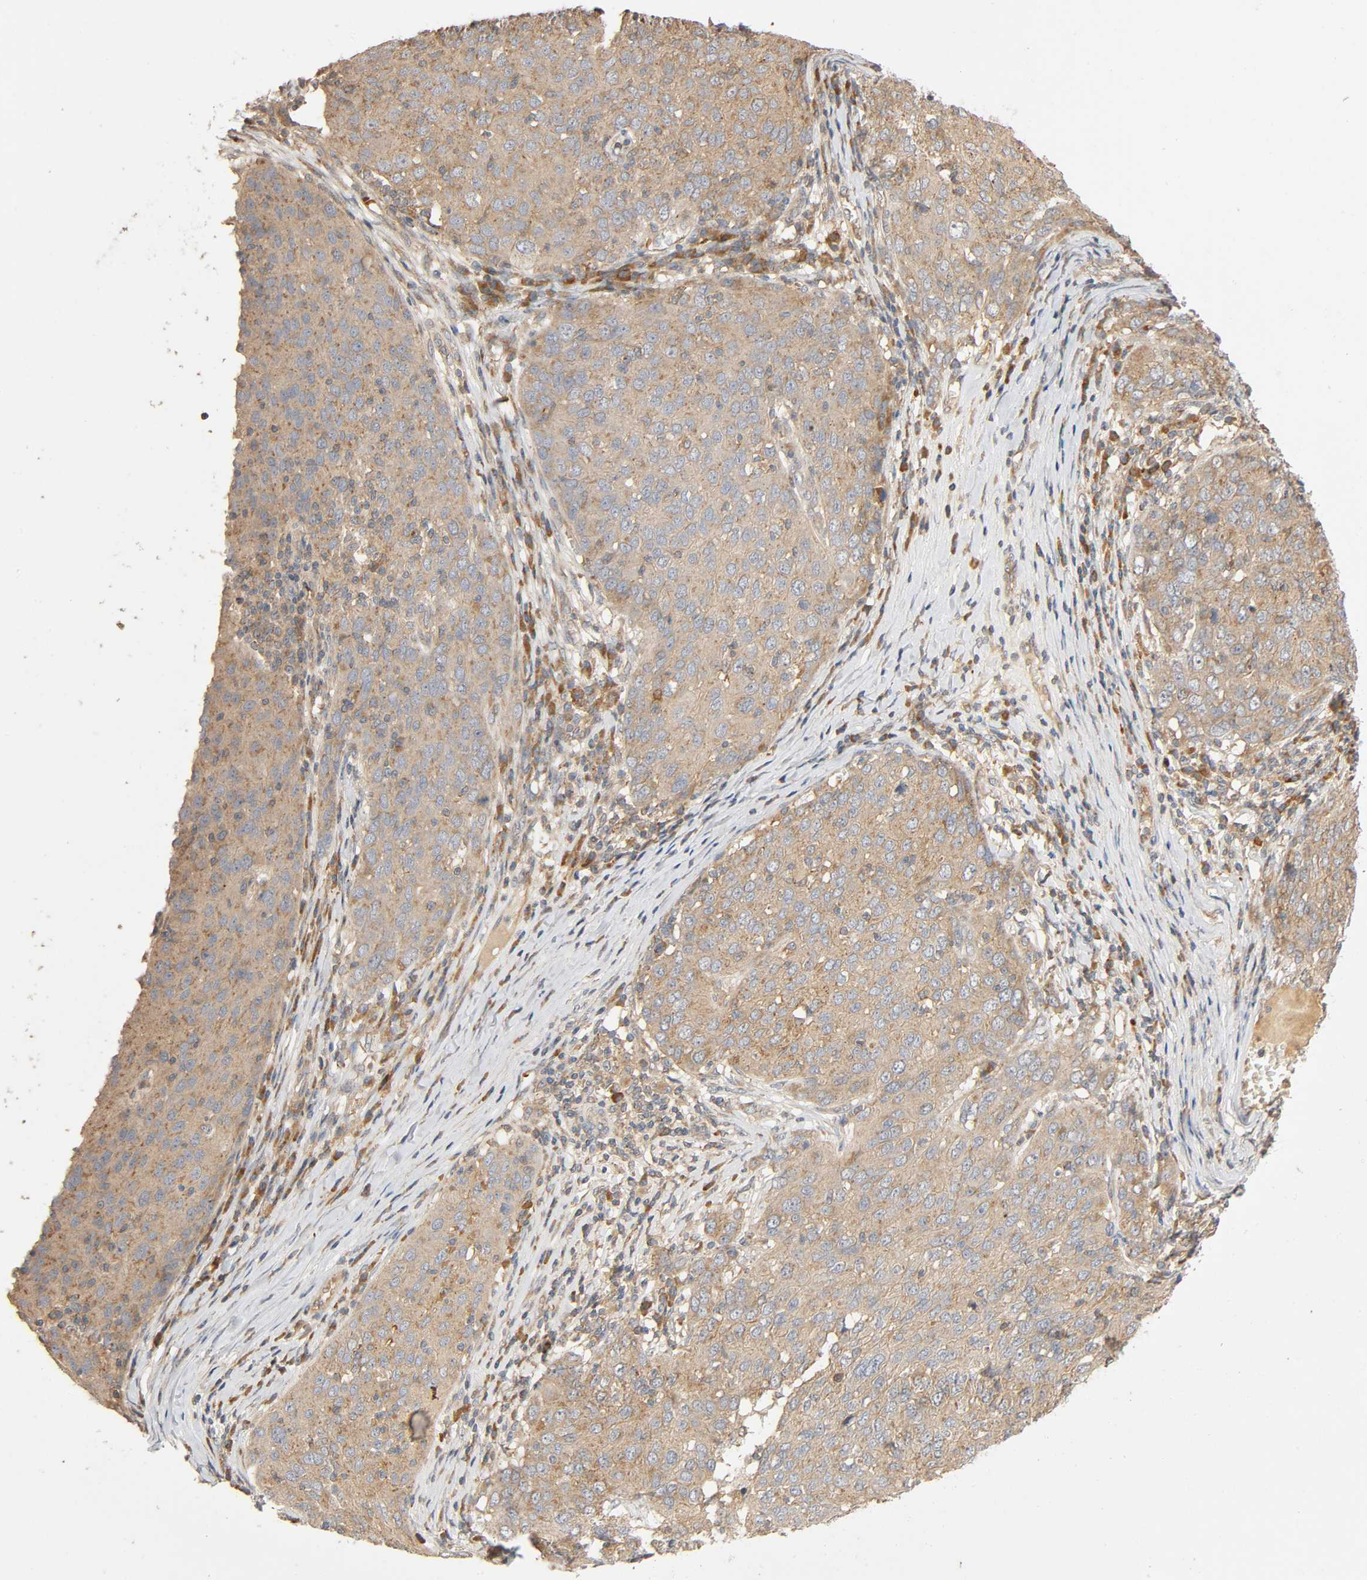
{"staining": {"intensity": "weak", "quantity": ">75%", "location": "cytoplasmic/membranous"}, "tissue": "ovarian cancer", "cell_type": "Tumor cells", "image_type": "cancer", "snomed": [{"axis": "morphology", "description": "Carcinoma, endometroid"}, {"axis": "topography", "description": "Ovary"}], "caption": "A brown stain shows weak cytoplasmic/membranous staining of a protein in endometroid carcinoma (ovarian) tumor cells. (brown staining indicates protein expression, while blue staining denotes nuclei).", "gene": "SGSM1", "patient": {"sex": "female", "age": 50}}